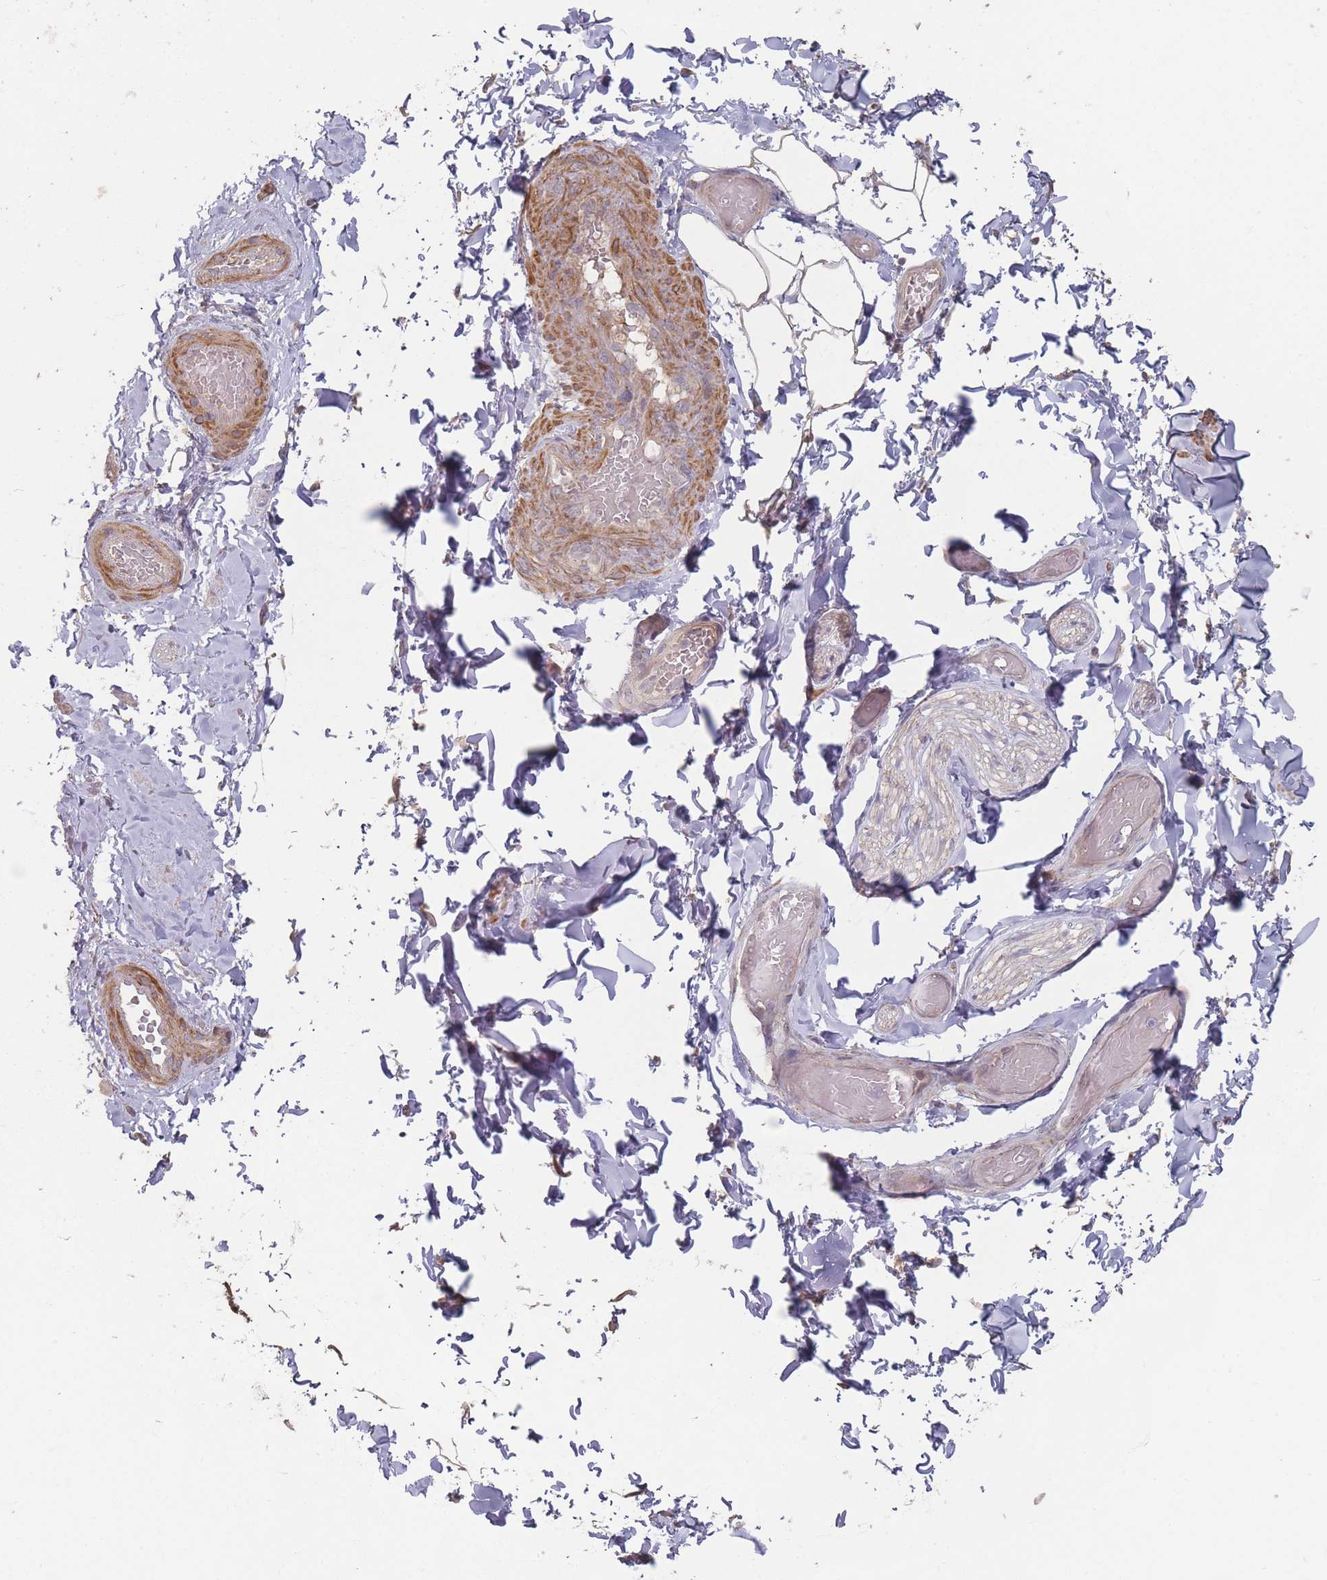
{"staining": {"intensity": "moderate", "quantity": "25%-75%", "location": "nuclear"}, "tissue": "soft tissue", "cell_type": "Chondrocytes", "image_type": "normal", "snomed": [{"axis": "morphology", "description": "Normal tissue, NOS"}, {"axis": "topography", "description": "Soft tissue"}, {"axis": "topography", "description": "Vascular tissue"}, {"axis": "topography", "description": "Peripheral nerve tissue"}], "caption": "This is a photomicrograph of immunohistochemistry (IHC) staining of normal soft tissue, which shows moderate staining in the nuclear of chondrocytes.", "gene": "ERCC6L", "patient": {"sex": "male", "age": 32}}